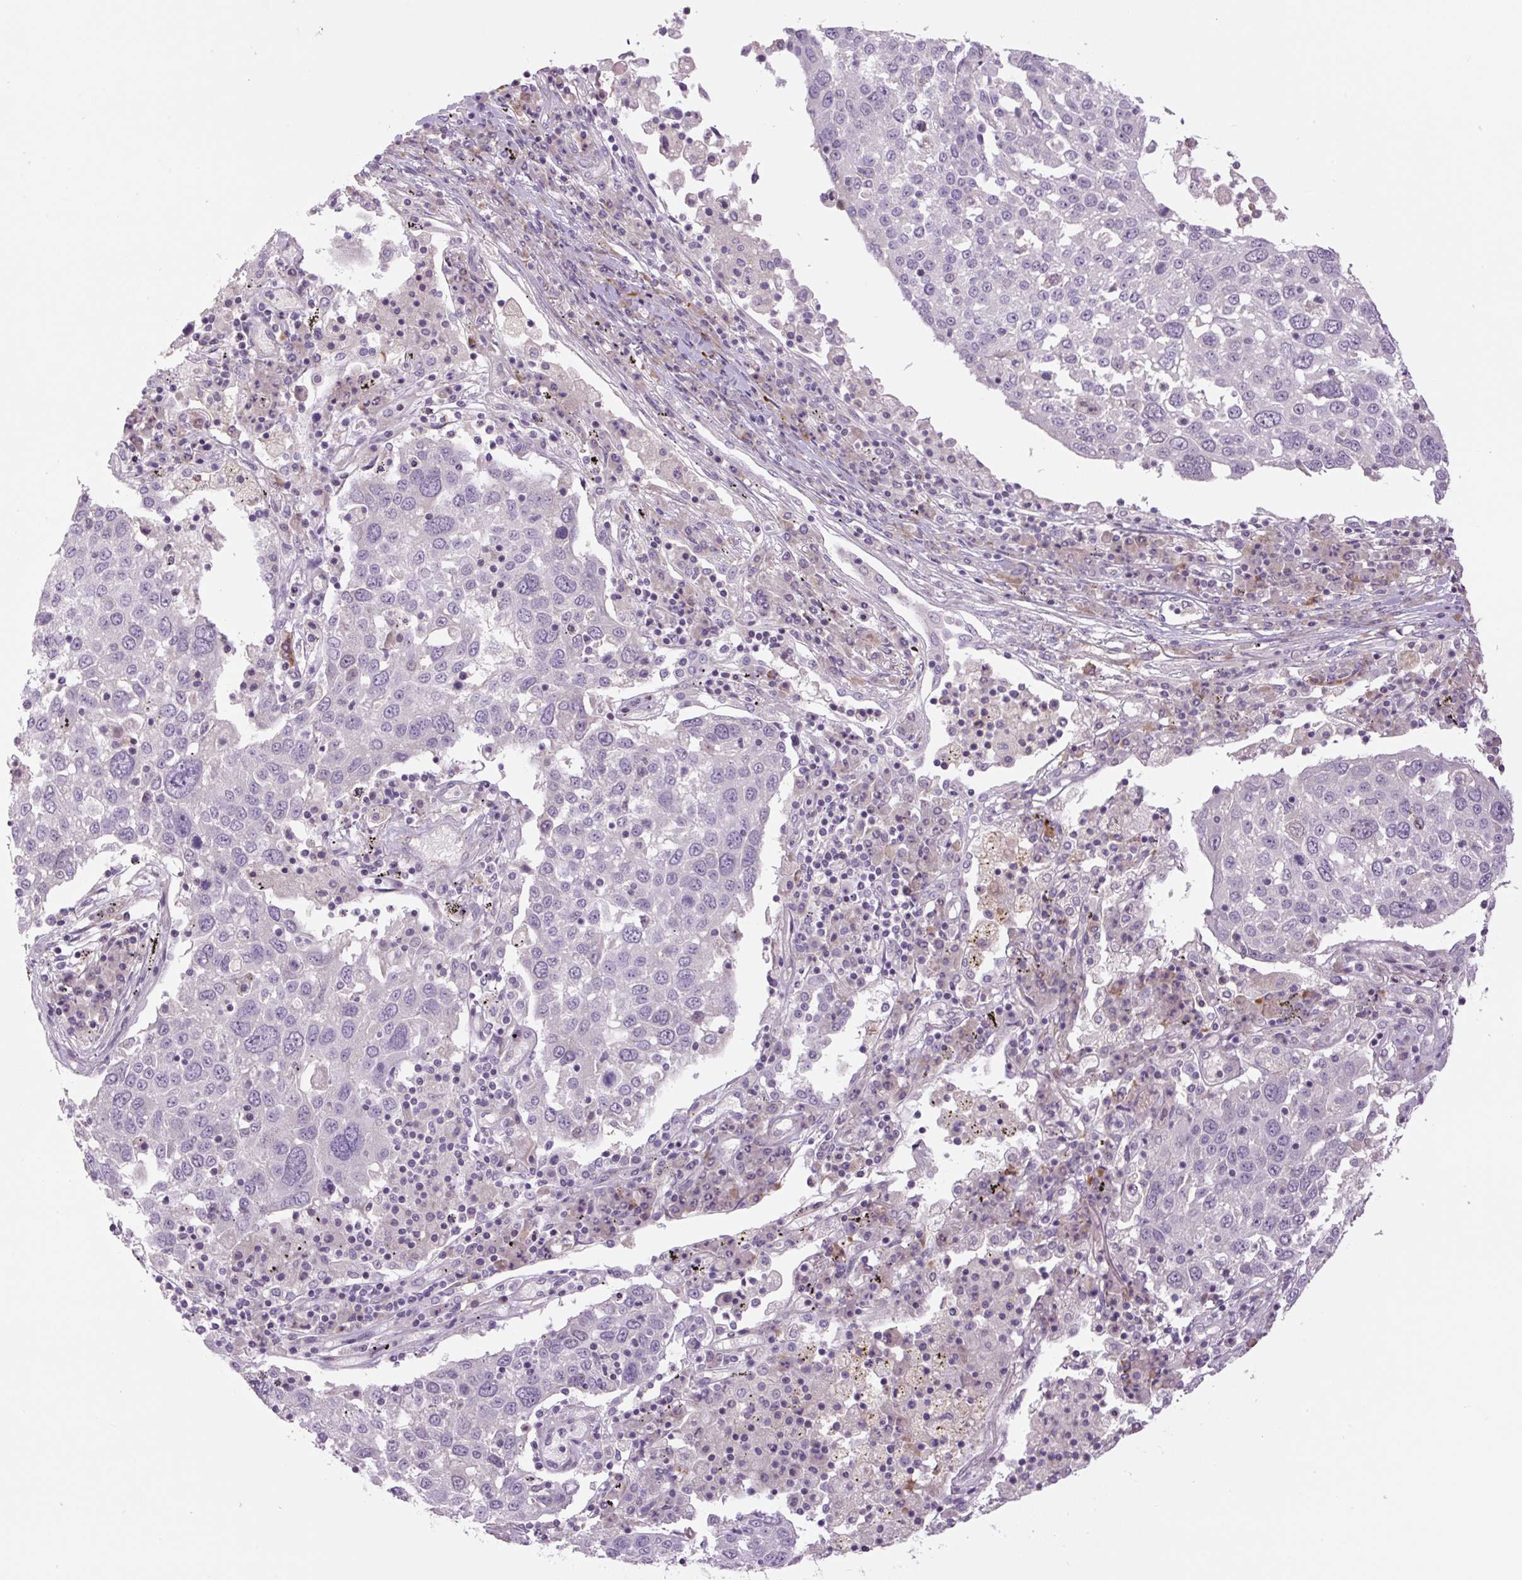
{"staining": {"intensity": "negative", "quantity": "none", "location": "none"}, "tissue": "lung cancer", "cell_type": "Tumor cells", "image_type": "cancer", "snomed": [{"axis": "morphology", "description": "Squamous cell carcinoma, NOS"}, {"axis": "topography", "description": "Lung"}], "caption": "This is a image of immunohistochemistry (IHC) staining of lung squamous cell carcinoma, which shows no staining in tumor cells.", "gene": "TMEM100", "patient": {"sex": "male", "age": 65}}